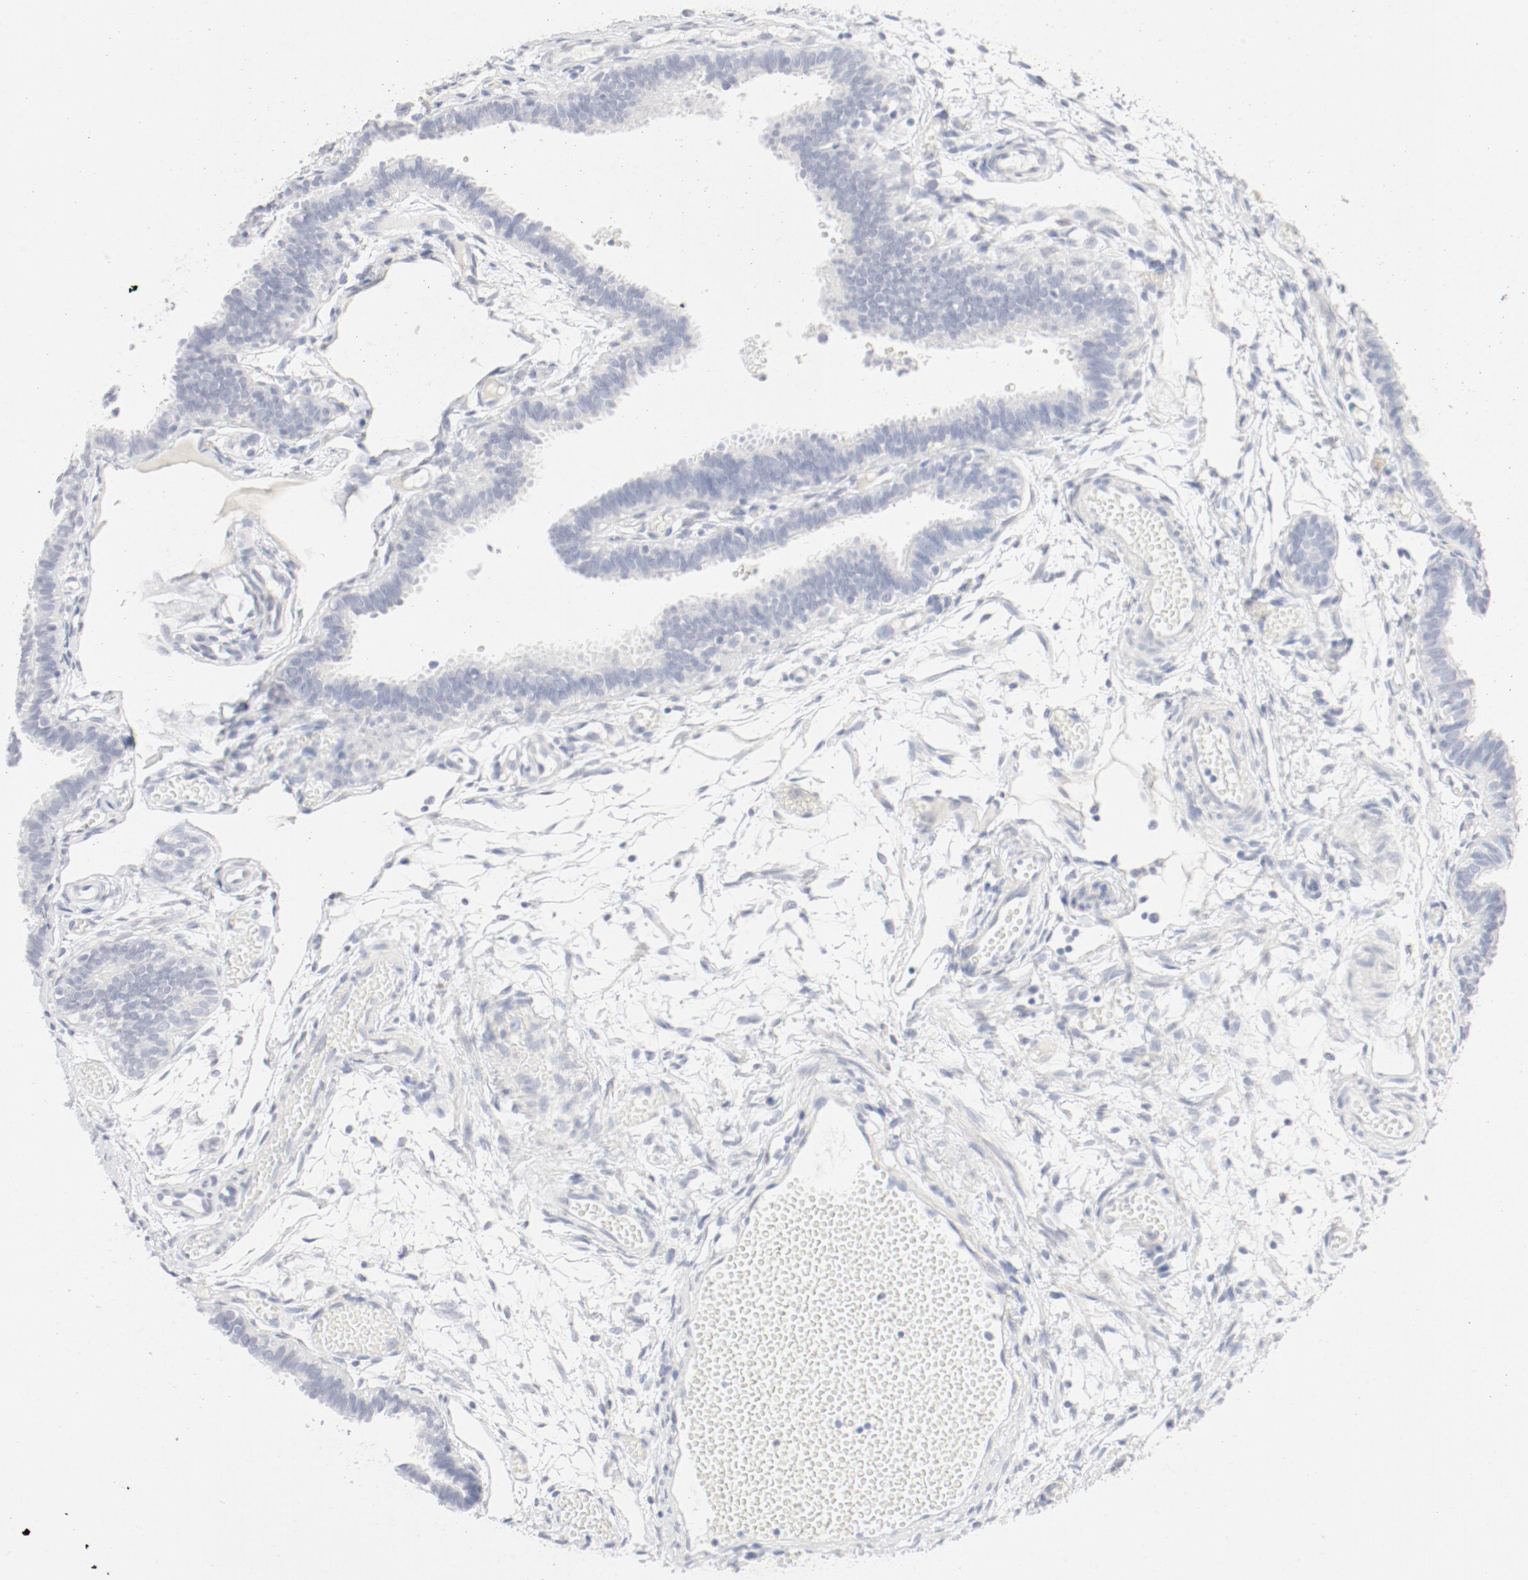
{"staining": {"intensity": "negative", "quantity": "none", "location": "none"}, "tissue": "fallopian tube", "cell_type": "Glandular cells", "image_type": "normal", "snomed": [{"axis": "morphology", "description": "Normal tissue, NOS"}, {"axis": "topography", "description": "Fallopian tube"}], "caption": "This image is of normal fallopian tube stained with immunohistochemistry (IHC) to label a protein in brown with the nuclei are counter-stained blue. There is no staining in glandular cells.", "gene": "PGM1", "patient": {"sex": "female", "age": 29}}